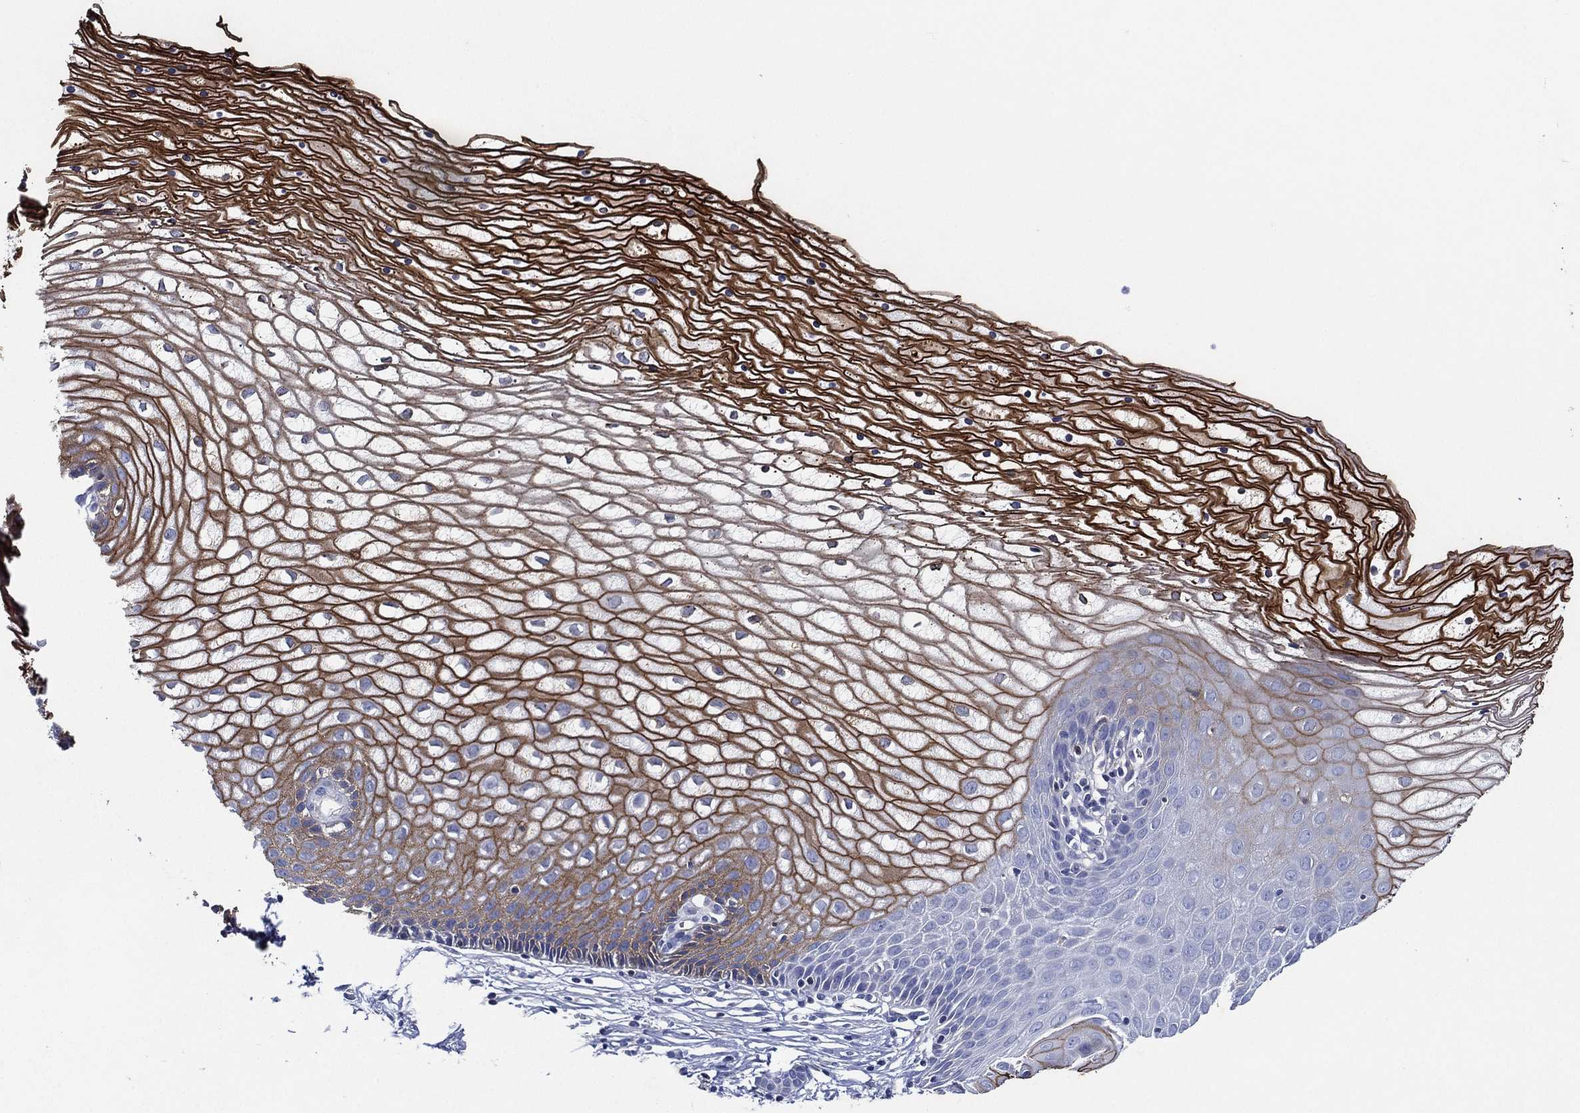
{"staining": {"intensity": "negative", "quantity": "none", "location": "none"}, "tissue": "cervix", "cell_type": "Glandular cells", "image_type": "normal", "snomed": [{"axis": "morphology", "description": "Normal tissue, NOS"}, {"axis": "topography", "description": "Cervix"}], "caption": "IHC histopathology image of benign cervix: cervix stained with DAB (3,3'-diaminobenzidine) exhibits no significant protein expression in glandular cells.", "gene": "TMPRSS11D", "patient": {"sex": "female", "age": 35}}